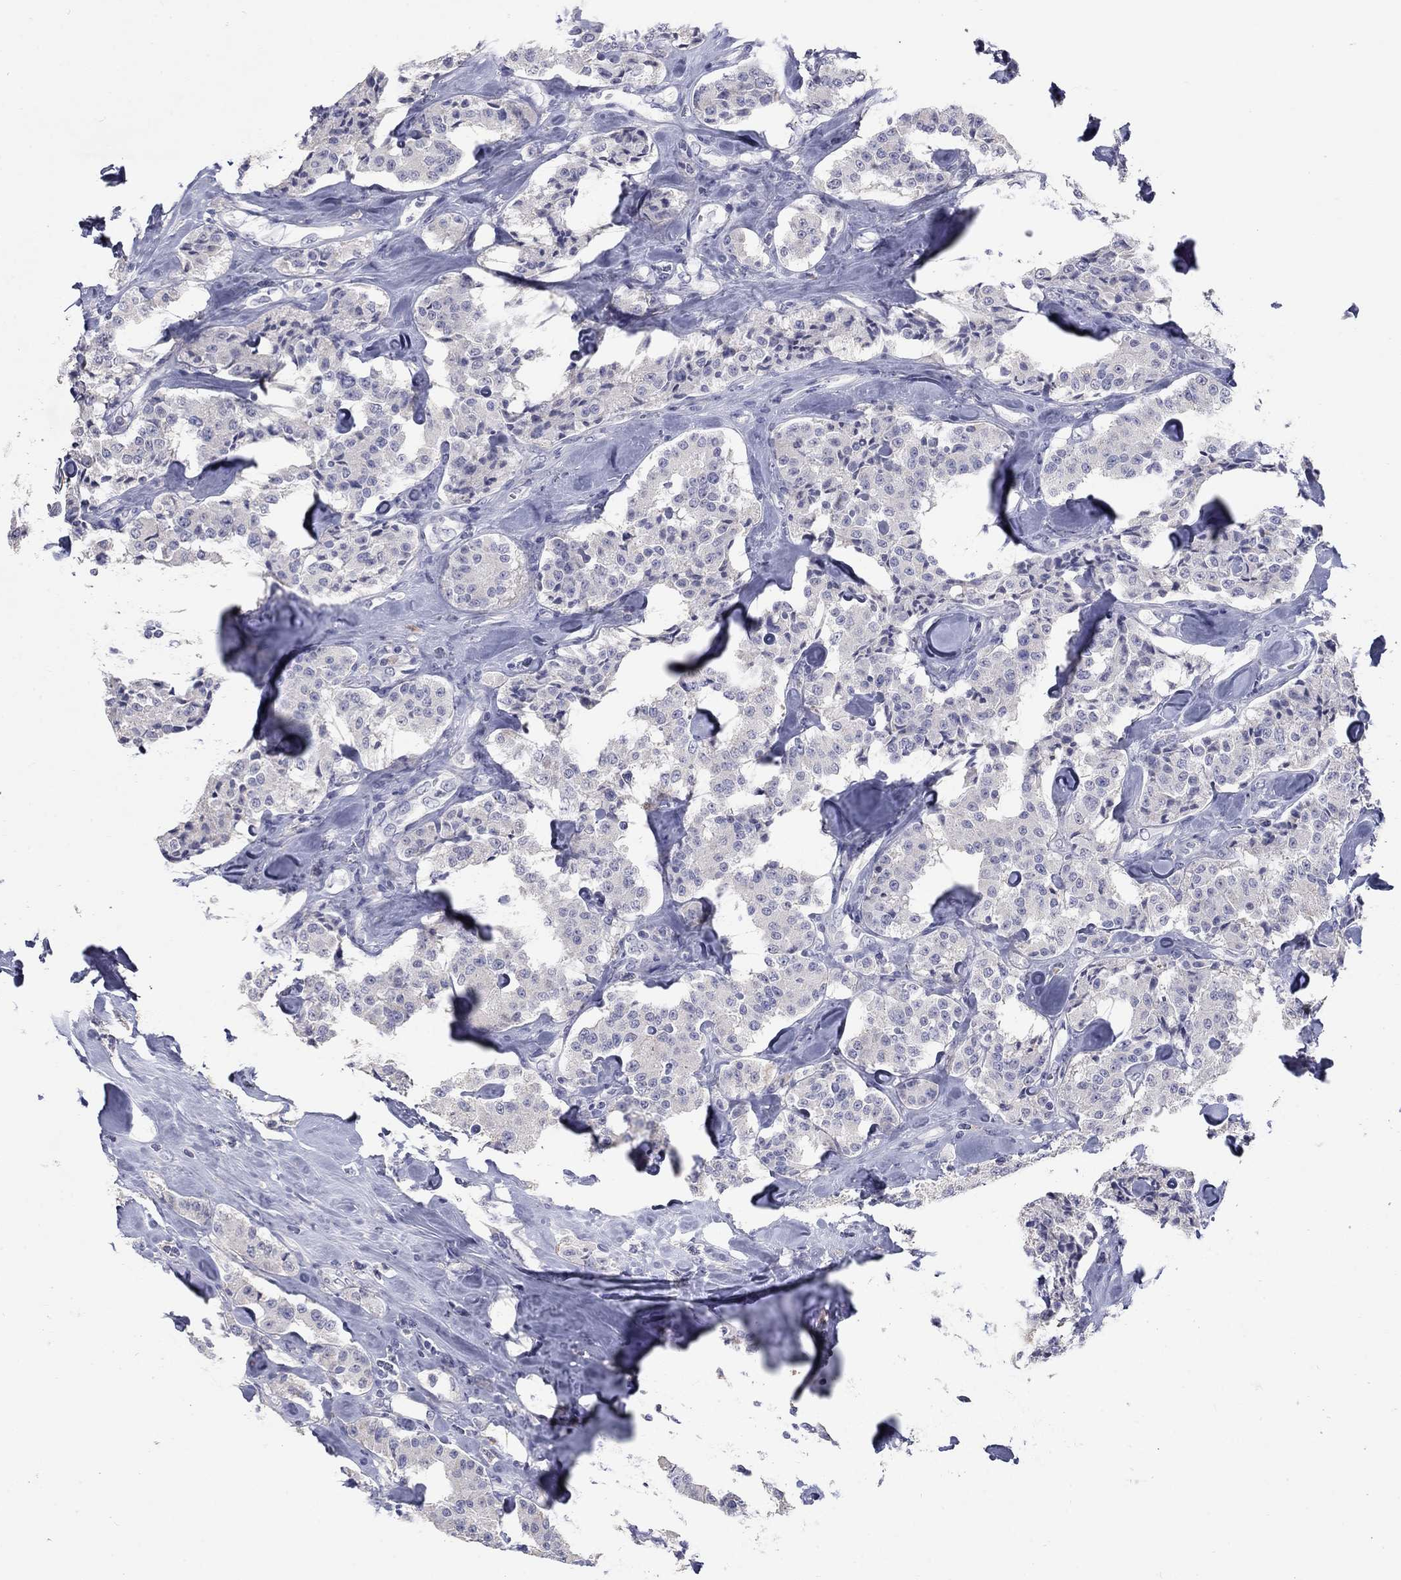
{"staining": {"intensity": "negative", "quantity": "none", "location": "none"}, "tissue": "carcinoid", "cell_type": "Tumor cells", "image_type": "cancer", "snomed": [{"axis": "morphology", "description": "Carcinoid, malignant, NOS"}, {"axis": "topography", "description": "Pancreas"}], "caption": "IHC micrograph of carcinoid stained for a protein (brown), which displays no staining in tumor cells.", "gene": "PTH1R", "patient": {"sex": "male", "age": 41}}